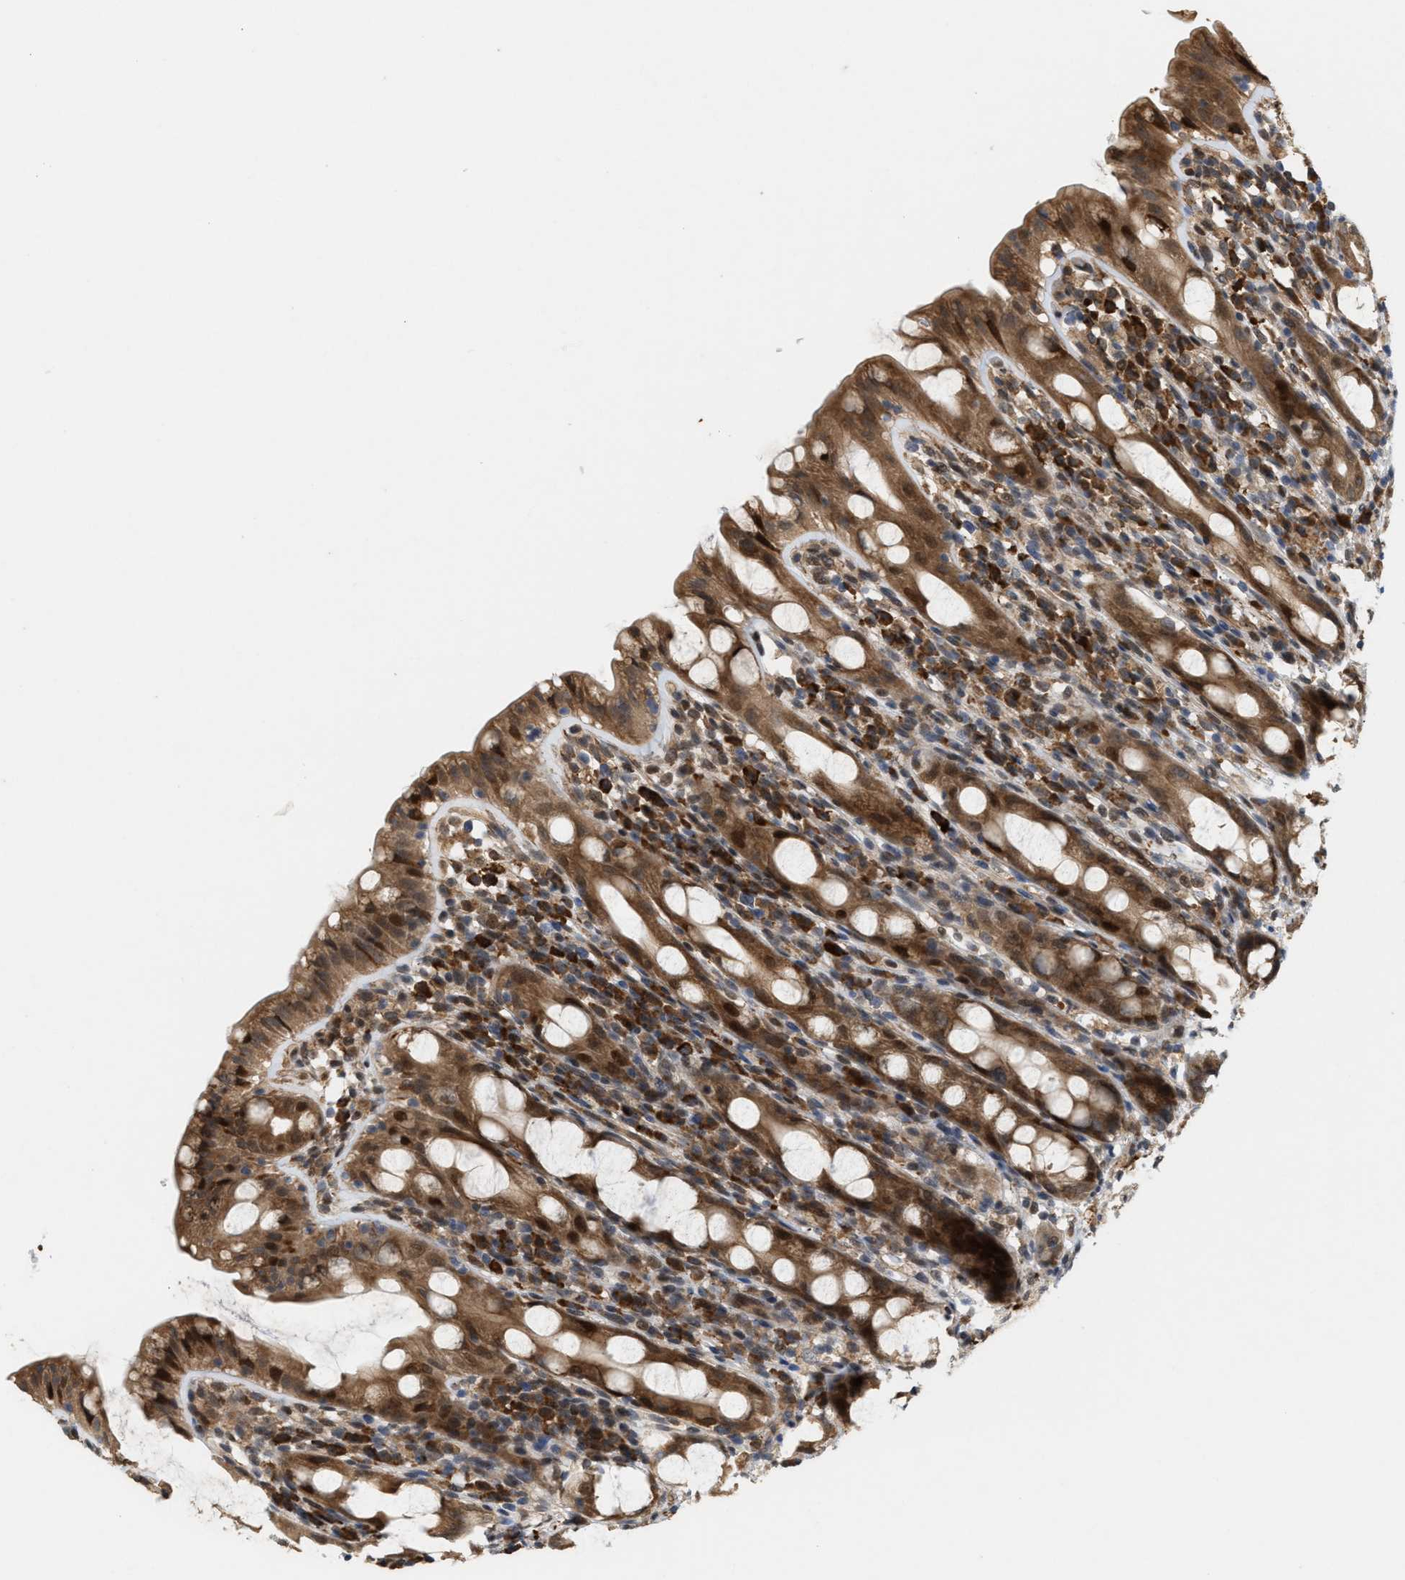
{"staining": {"intensity": "strong", "quantity": ">75%", "location": "cytoplasmic/membranous"}, "tissue": "rectum", "cell_type": "Glandular cells", "image_type": "normal", "snomed": [{"axis": "morphology", "description": "Normal tissue, NOS"}, {"axis": "topography", "description": "Rectum"}], "caption": "This histopathology image shows immunohistochemistry (IHC) staining of unremarkable human rectum, with high strong cytoplasmic/membranous staining in approximately >75% of glandular cells.", "gene": "MFSD6", "patient": {"sex": "male", "age": 44}}